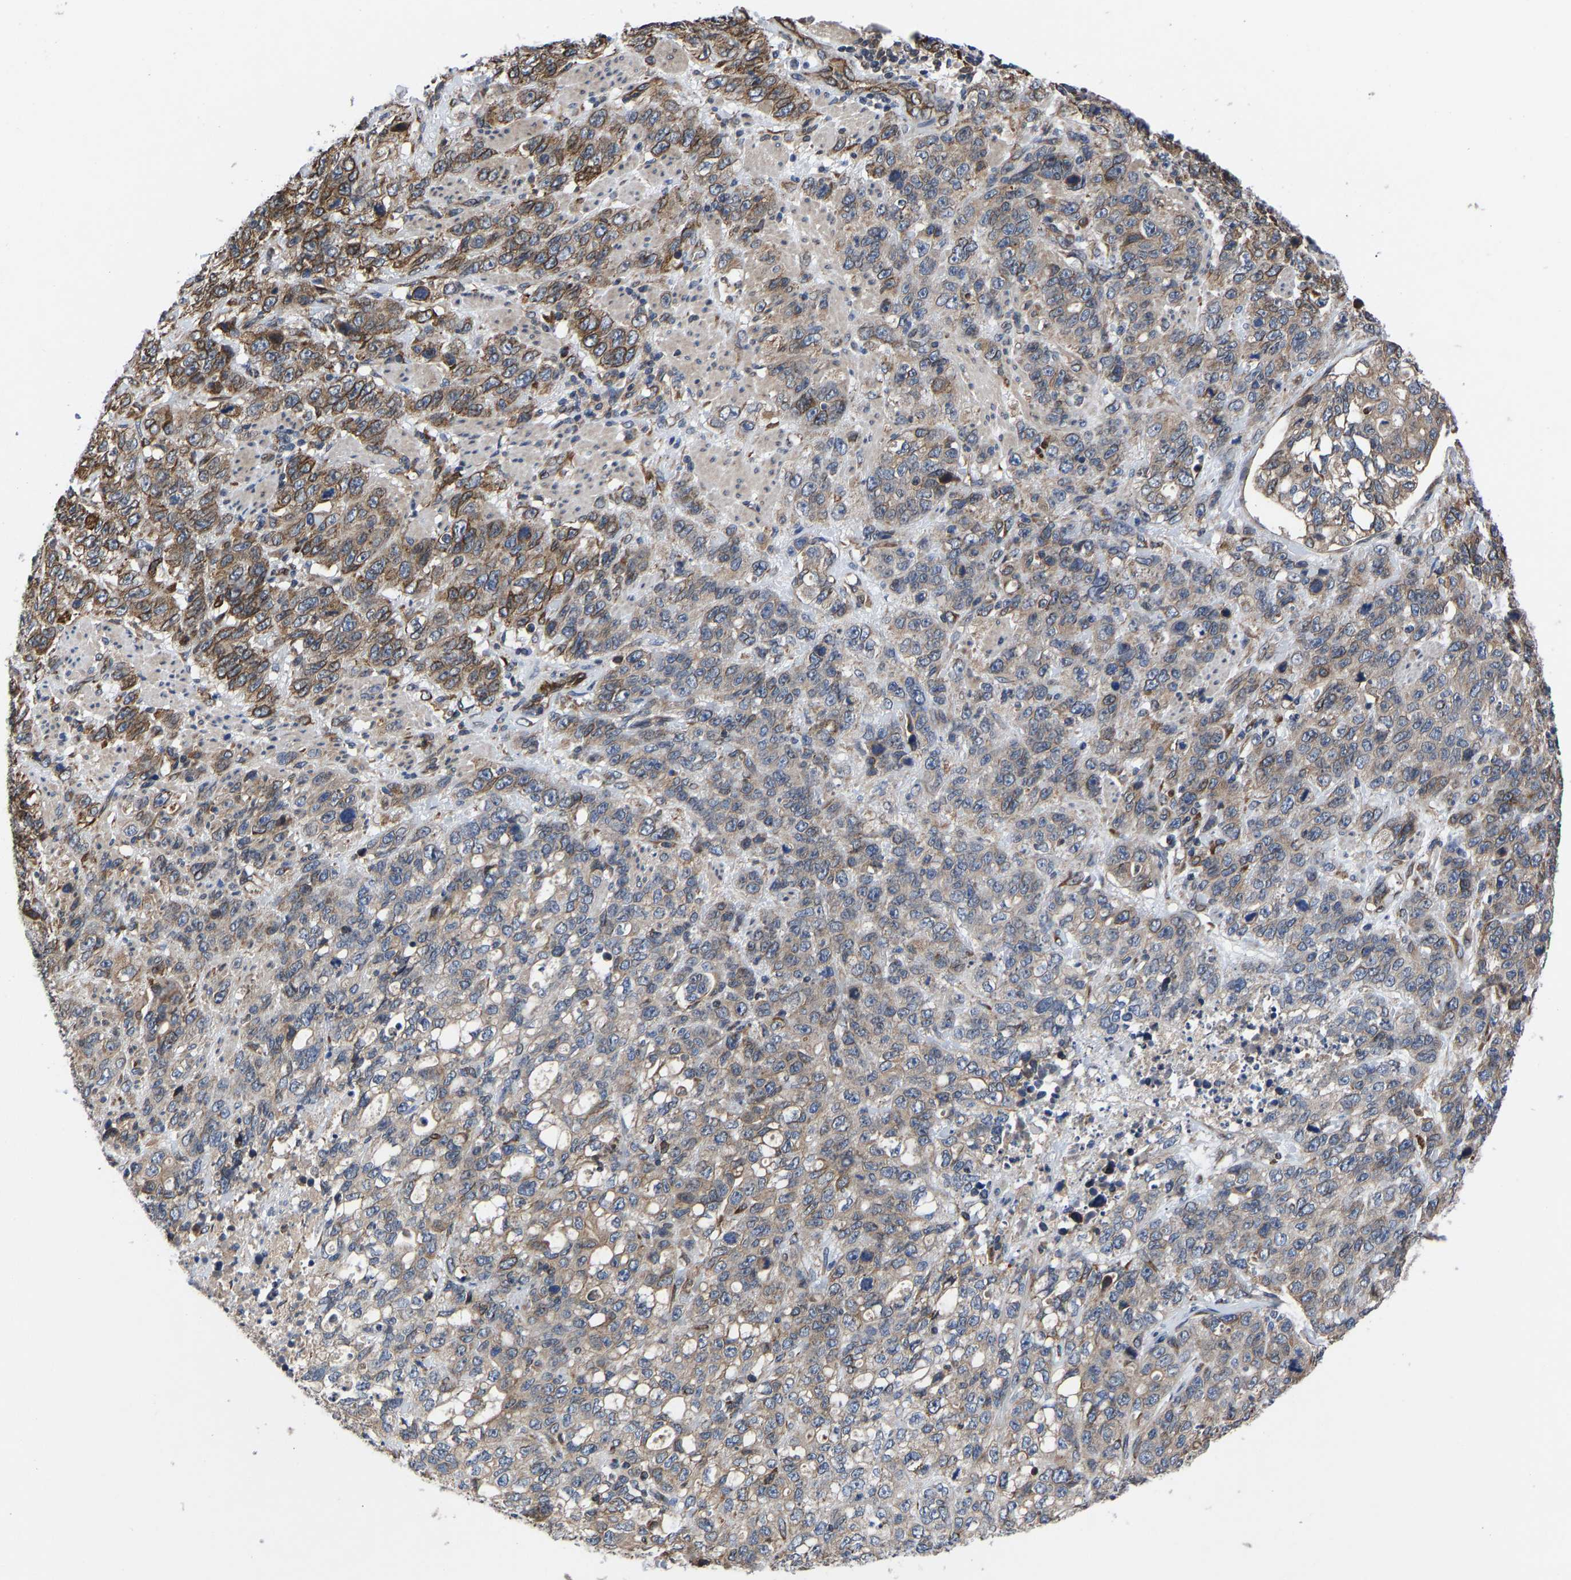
{"staining": {"intensity": "moderate", "quantity": ">75%", "location": "cytoplasmic/membranous"}, "tissue": "stomach cancer", "cell_type": "Tumor cells", "image_type": "cancer", "snomed": [{"axis": "morphology", "description": "Adenocarcinoma, NOS"}, {"axis": "topography", "description": "Stomach"}], "caption": "Immunohistochemical staining of human stomach cancer displays moderate cytoplasmic/membranous protein expression in about >75% of tumor cells.", "gene": "FRRS1", "patient": {"sex": "male", "age": 48}}